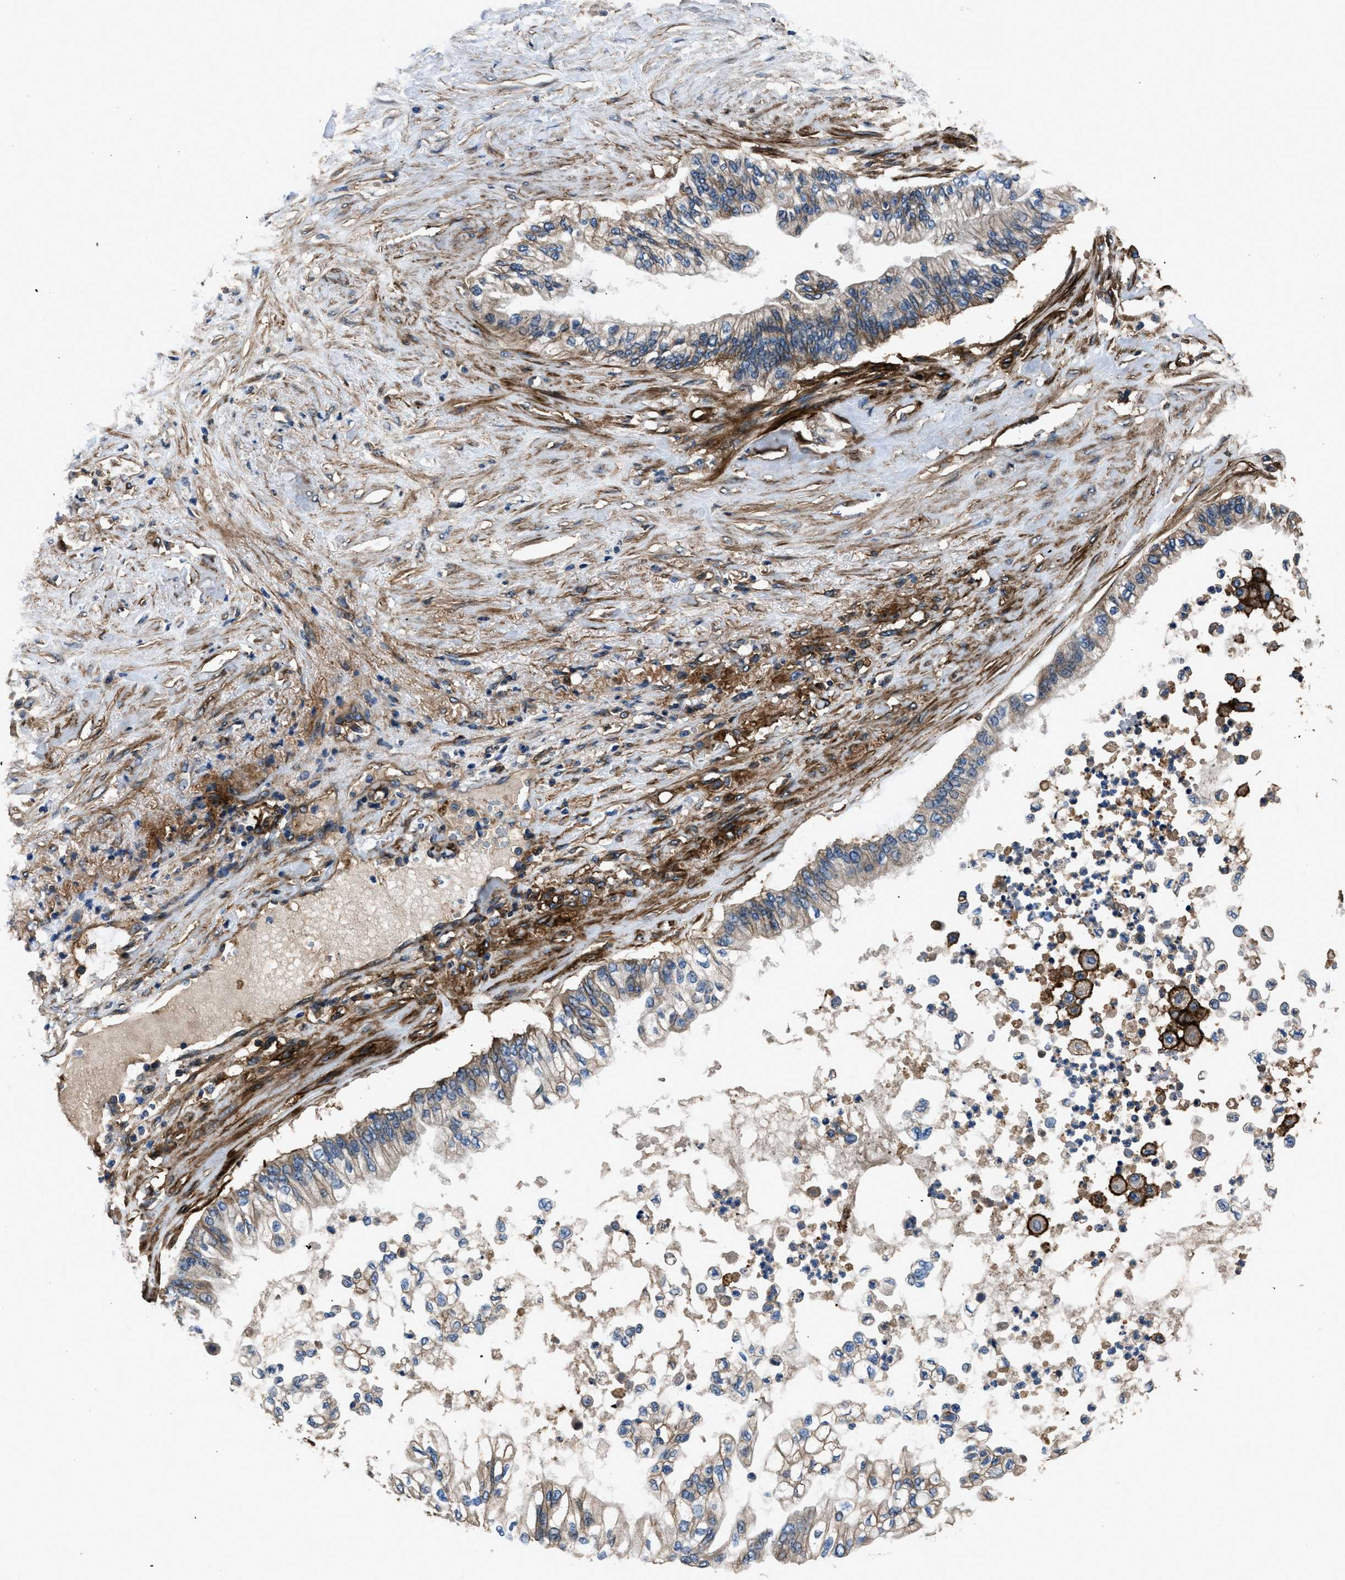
{"staining": {"intensity": "weak", "quantity": ">75%", "location": "cytoplasmic/membranous"}, "tissue": "pancreatic cancer", "cell_type": "Tumor cells", "image_type": "cancer", "snomed": [{"axis": "morphology", "description": "Normal tissue, NOS"}, {"axis": "morphology", "description": "Adenocarcinoma, NOS"}, {"axis": "topography", "description": "Pancreas"}, {"axis": "topography", "description": "Duodenum"}], "caption": "Weak cytoplasmic/membranous protein positivity is identified in about >75% of tumor cells in pancreatic adenocarcinoma. The protein of interest is stained brown, and the nuclei are stained in blue (DAB IHC with brightfield microscopy, high magnification).", "gene": "CD276", "patient": {"sex": "female", "age": 60}}